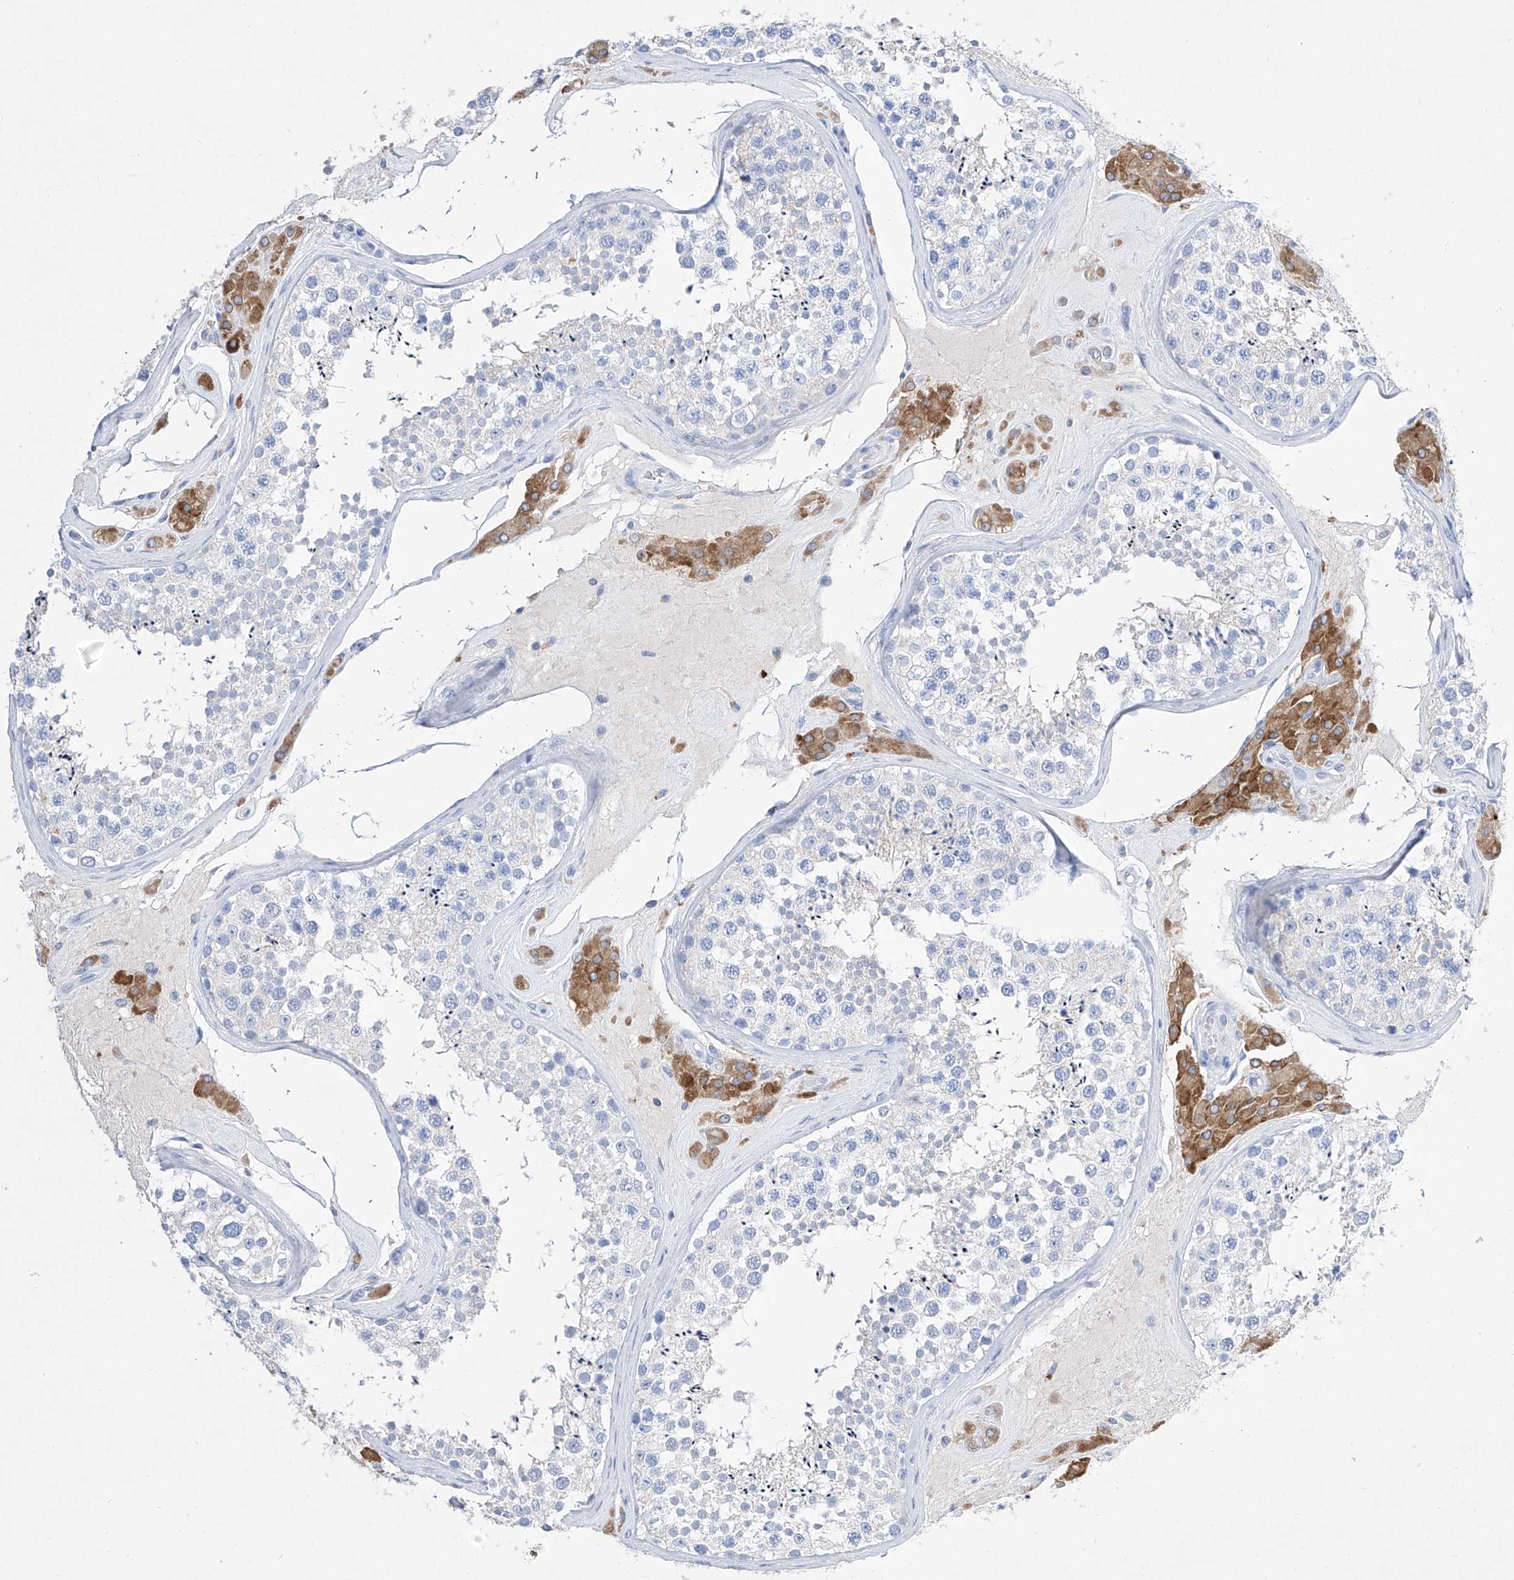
{"staining": {"intensity": "weak", "quantity": "<25%", "location": "cytoplasmic/membranous"}, "tissue": "testis", "cell_type": "Cells in seminiferous ducts", "image_type": "normal", "snomed": [{"axis": "morphology", "description": "Normal tissue, NOS"}, {"axis": "topography", "description": "Testis"}], "caption": "This is an immunohistochemistry (IHC) photomicrograph of normal human testis. There is no positivity in cells in seminiferous ducts.", "gene": "TM7SF2", "patient": {"sex": "male", "age": 46}}